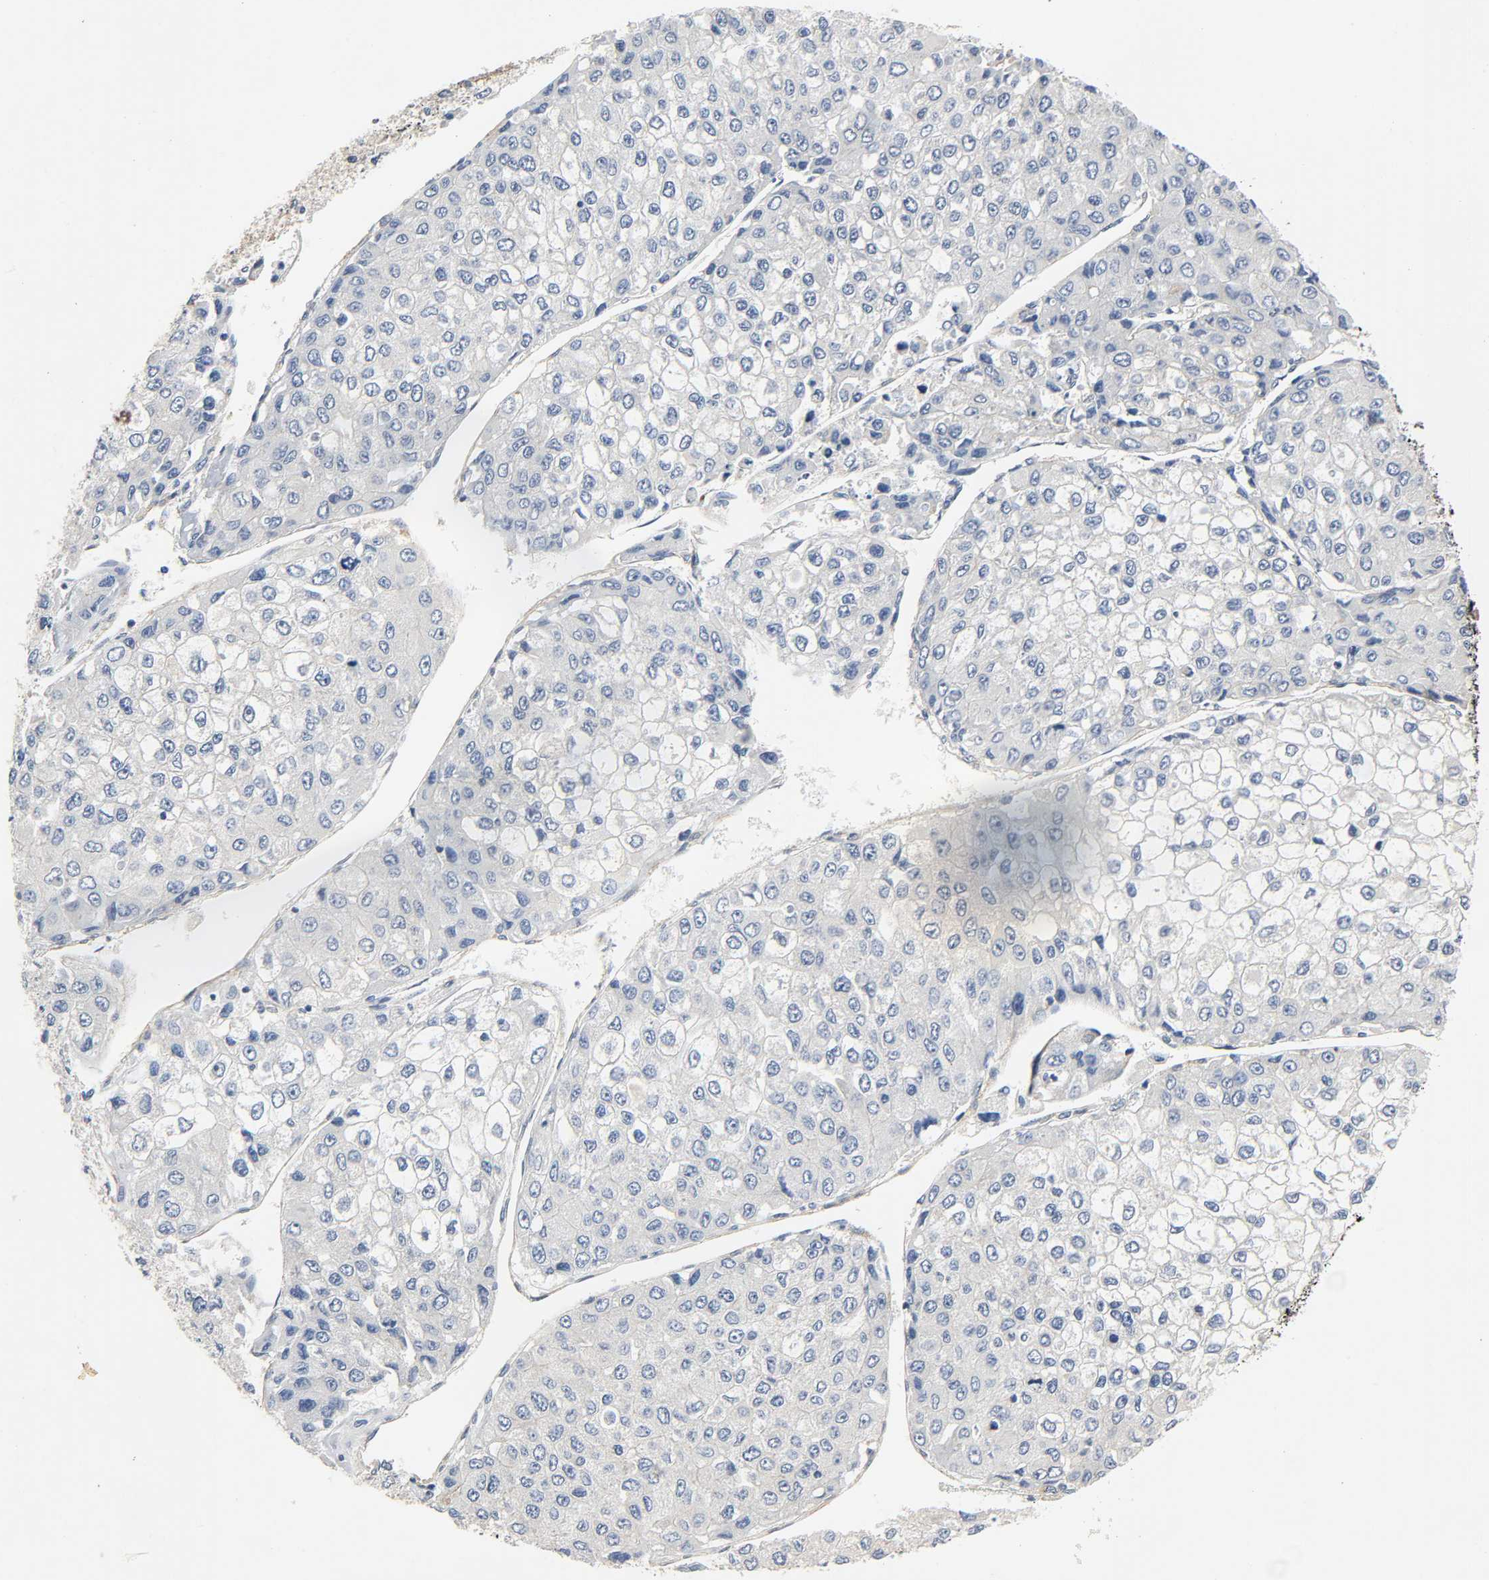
{"staining": {"intensity": "negative", "quantity": "none", "location": "none"}, "tissue": "liver cancer", "cell_type": "Tumor cells", "image_type": "cancer", "snomed": [{"axis": "morphology", "description": "Carcinoma, Hepatocellular, NOS"}, {"axis": "topography", "description": "Liver"}], "caption": "Immunohistochemistry micrograph of neoplastic tissue: hepatocellular carcinoma (liver) stained with DAB (3,3'-diaminobenzidine) shows no significant protein positivity in tumor cells.", "gene": "ARPC1A", "patient": {"sex": "female", "age": 66}}